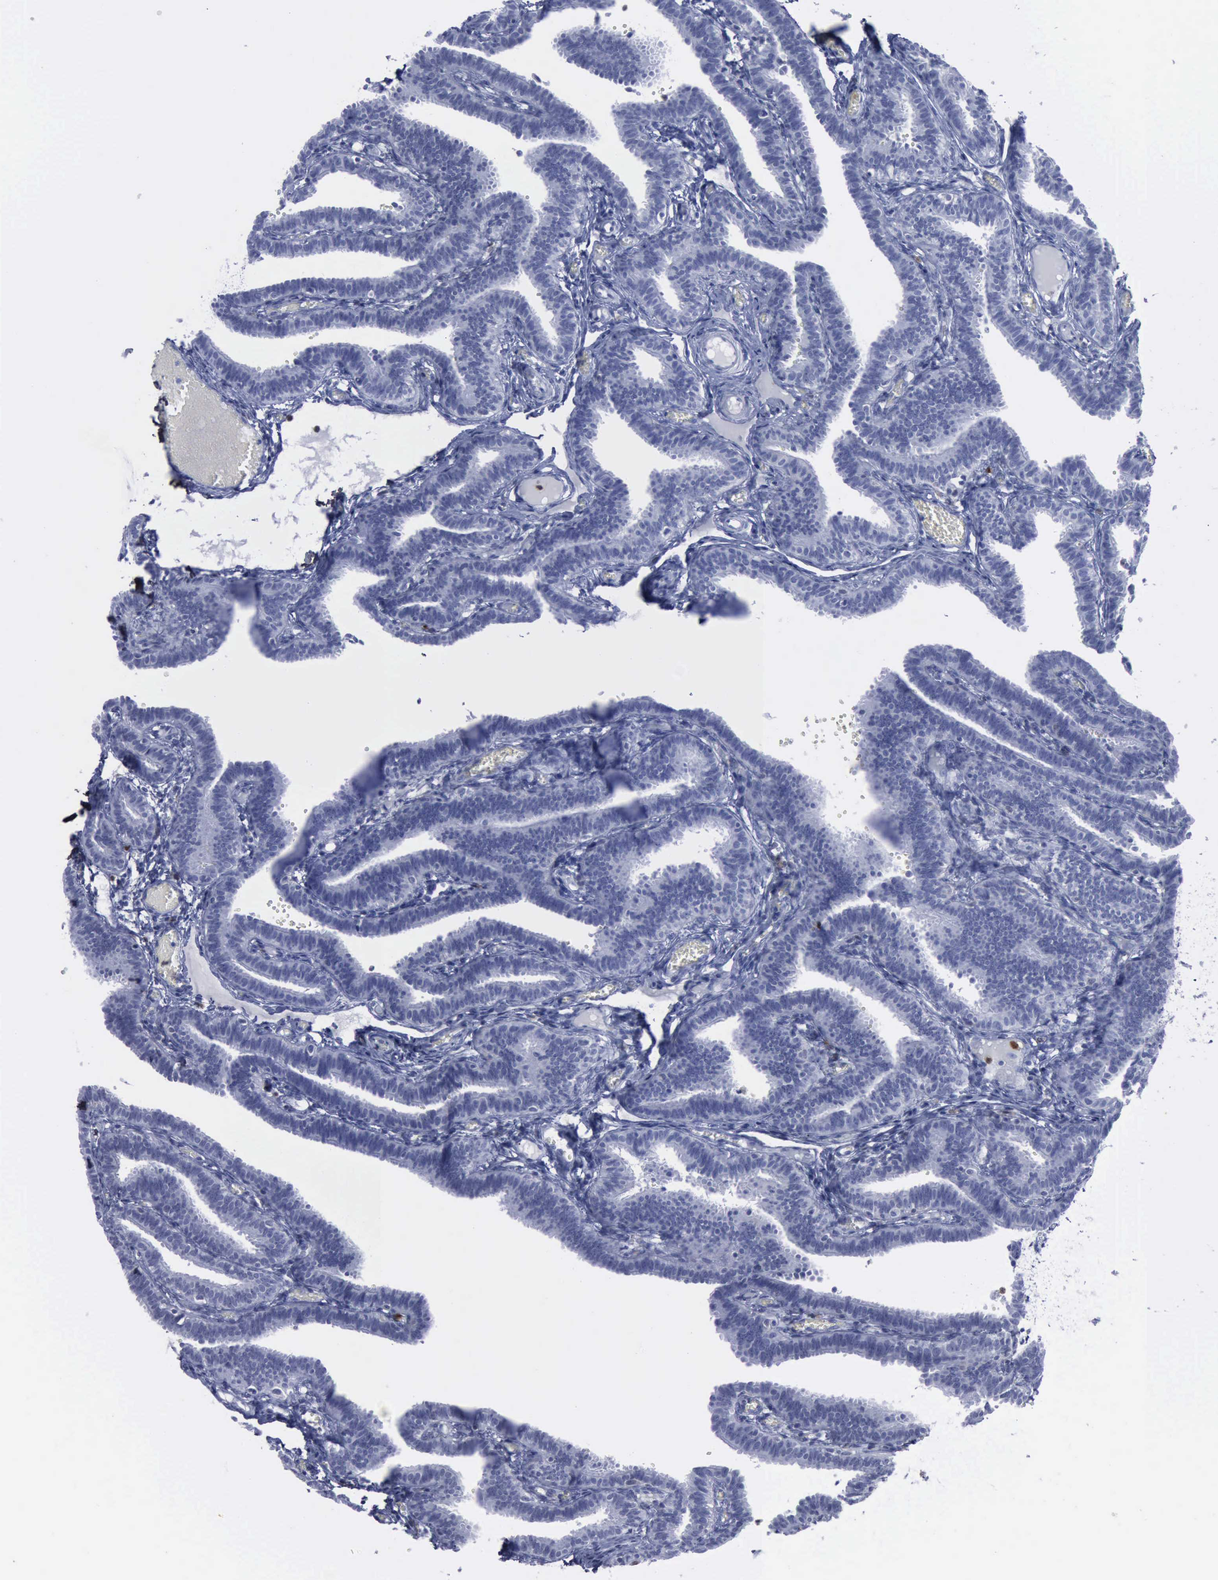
{"staining": {"intensity": "negative", "quantity": "none", "location": "none"}, "tissue": "fallopian tube", "cell_type": "Glandular cells", "image_type": "normal", "snomed": [{"axis": "morphology", "description": "Normal tissue, NOS"}, {"axis": "topography", "description": "Fallopian tube"}], "caption": "The immunohistochemistry histopathology image has no significant staining in glandular cells of fallopian tube.", "gene": "CSTA", "patient": {"sex": "female", "age": 29}}